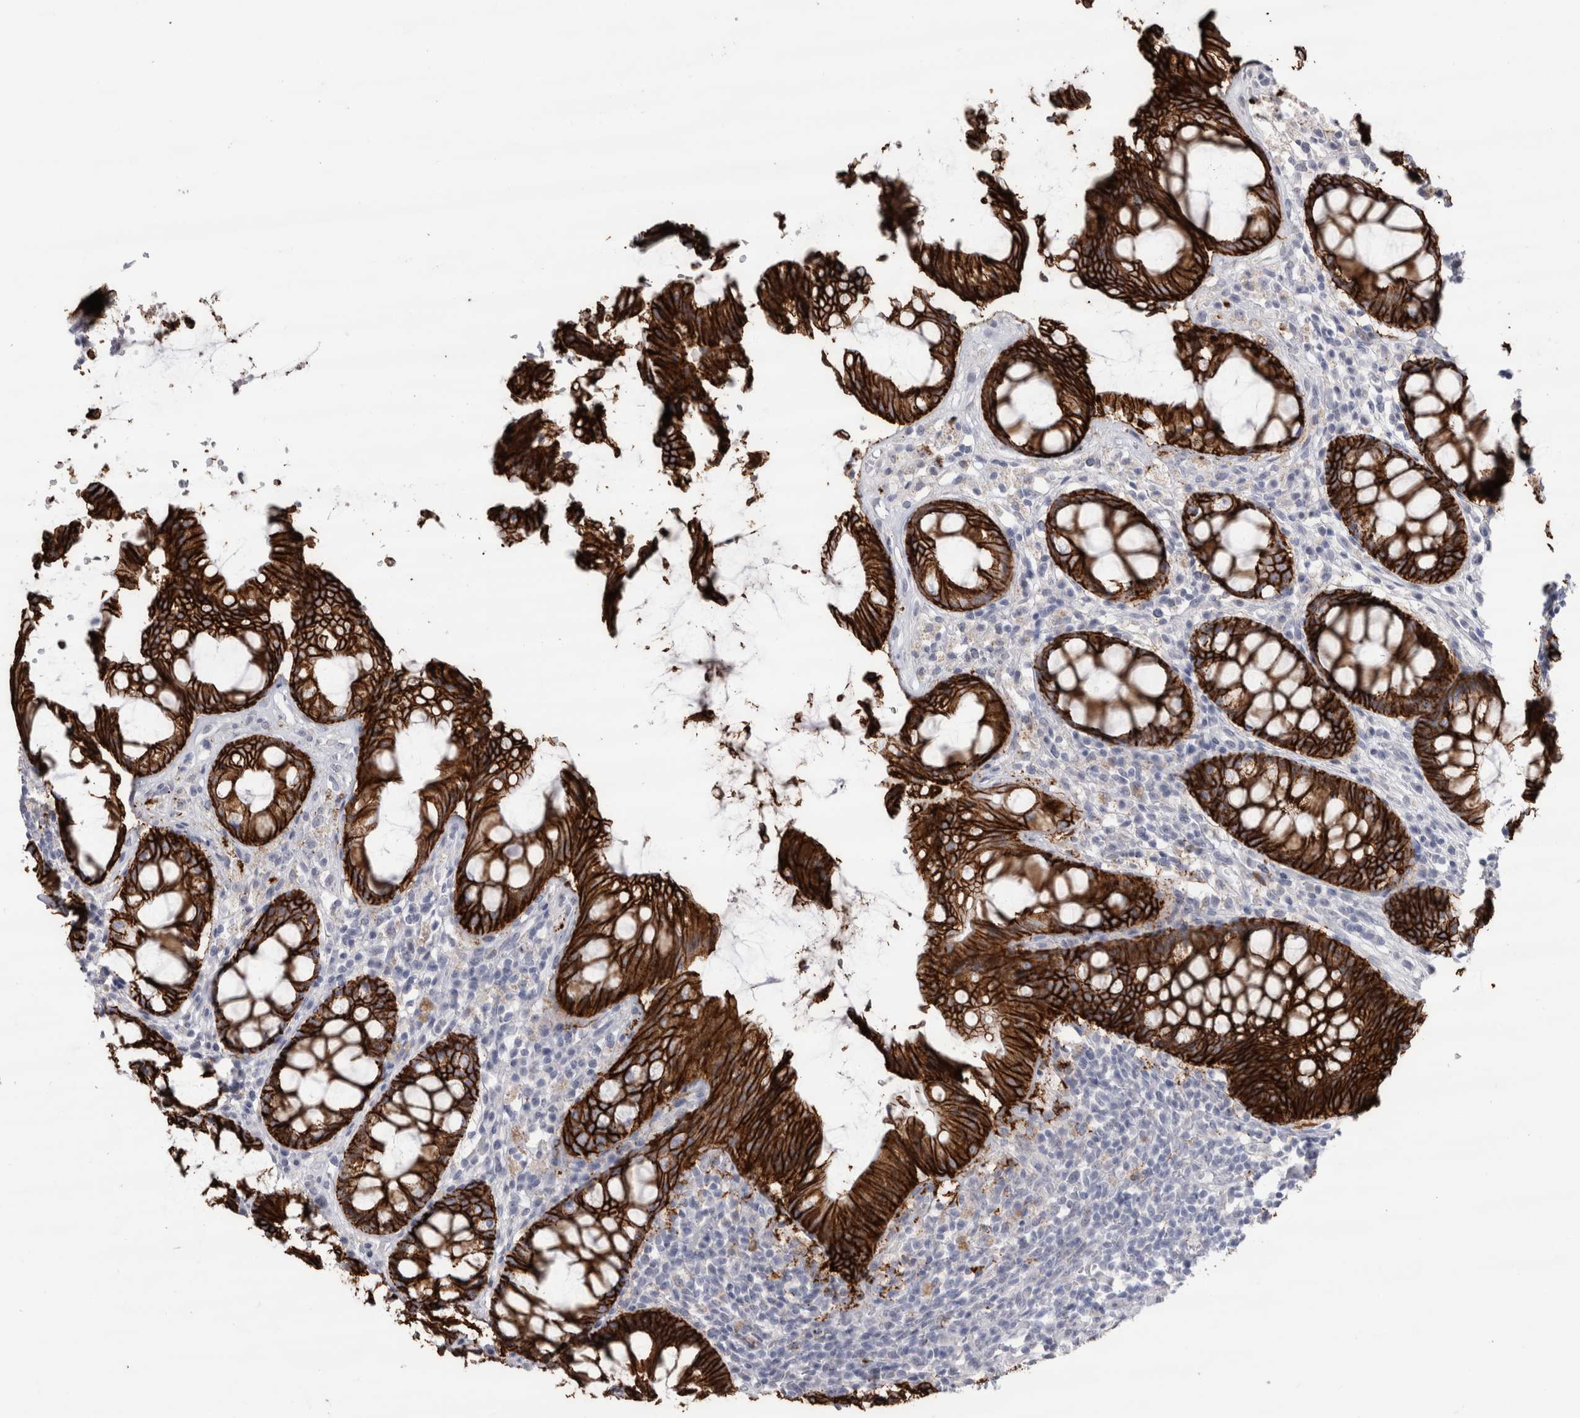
{"staining": {"intensity": "strong", "quantity": ">75%", "location": "cytoplasmic/membranous"}, "tissue": "rectum", "cell_type": "Glandular cells", "image_type": "normal", "snomed": [{"axis": "morphology", "description": "Normal tissue, NOS"}, {"axis": "topography", "description": "Rectum"}], "caption": "Immunohistochemistry (IHC) staining of normal rectum, which shows high levels of strong cytoplasmic/membranous positivity in about >75% of glandular cells indicating strong cytoplasmic/membranous protein staining. The staining was performed using DAB (3,3'-diaminobenzidine) (brown) for protein detection and nuclei were counterstained in hematoxylin (blue).", "gene": "CDH17", "patient": {"sex": "male", "age": 64}}